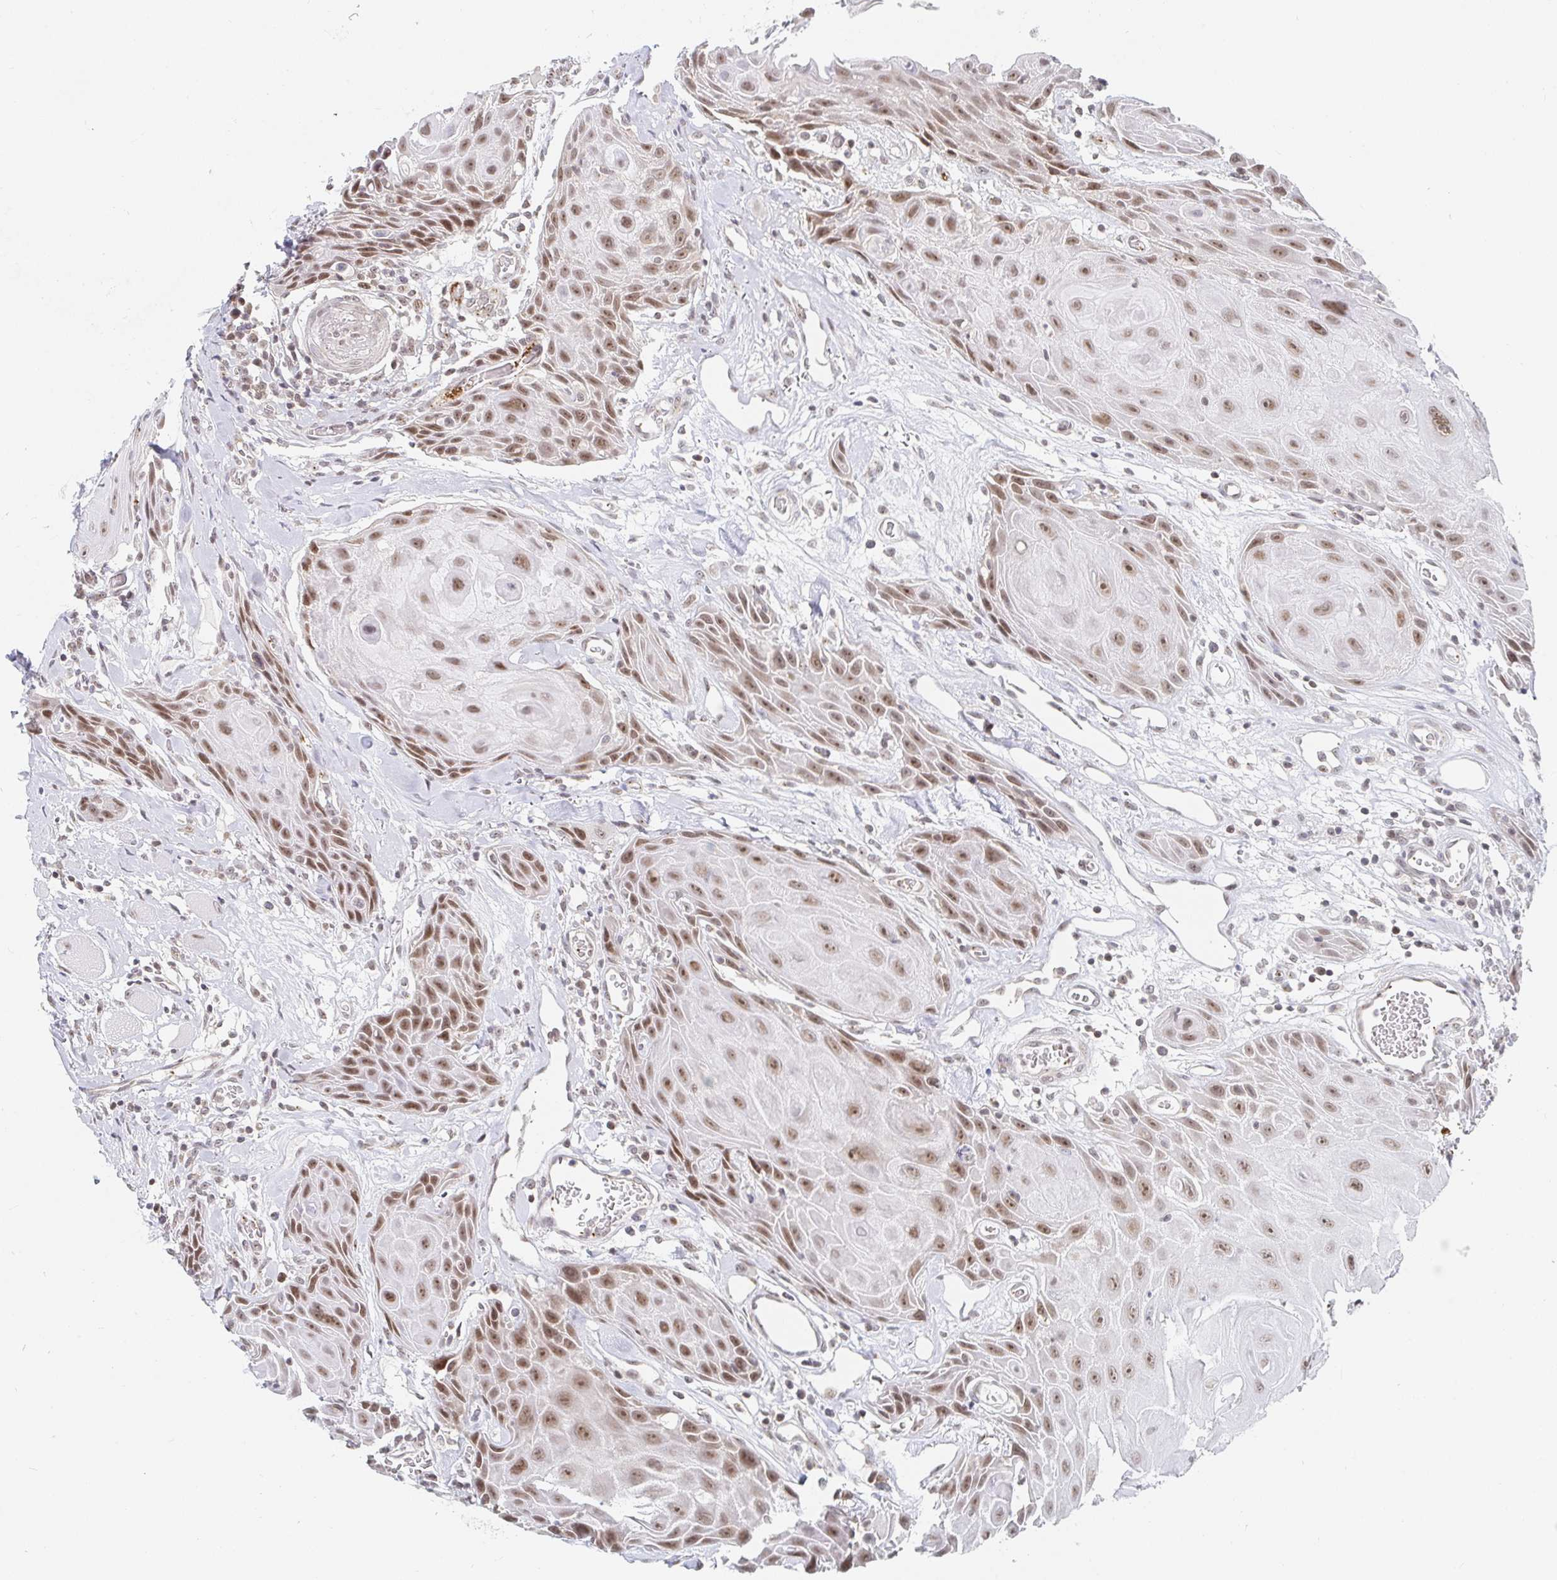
{"staining": {"intensity": "moderate", "quantity": ">75%", "location": "nuclear"}, "tissue": "head and neck cancer", "cell_type": "Tumor cells", "image_type": "cancer", "snomed": [{"axis": "morphology", "description": "Squamous cell carcinoma, NOS"}, {"axis": "topography", "description": "Oral tissue"}, {"axis": "topography", "description": "Head-Neck"}], "caption": "This histopathology image reveals immunohistochemistry staining of human head and neck cancer (squamous cell carcinoma), with medium moderate nuclear staining in about >75% of tumor cells.", "gene": "CHD2", "patient": {"sex": "male", "age": 49}}